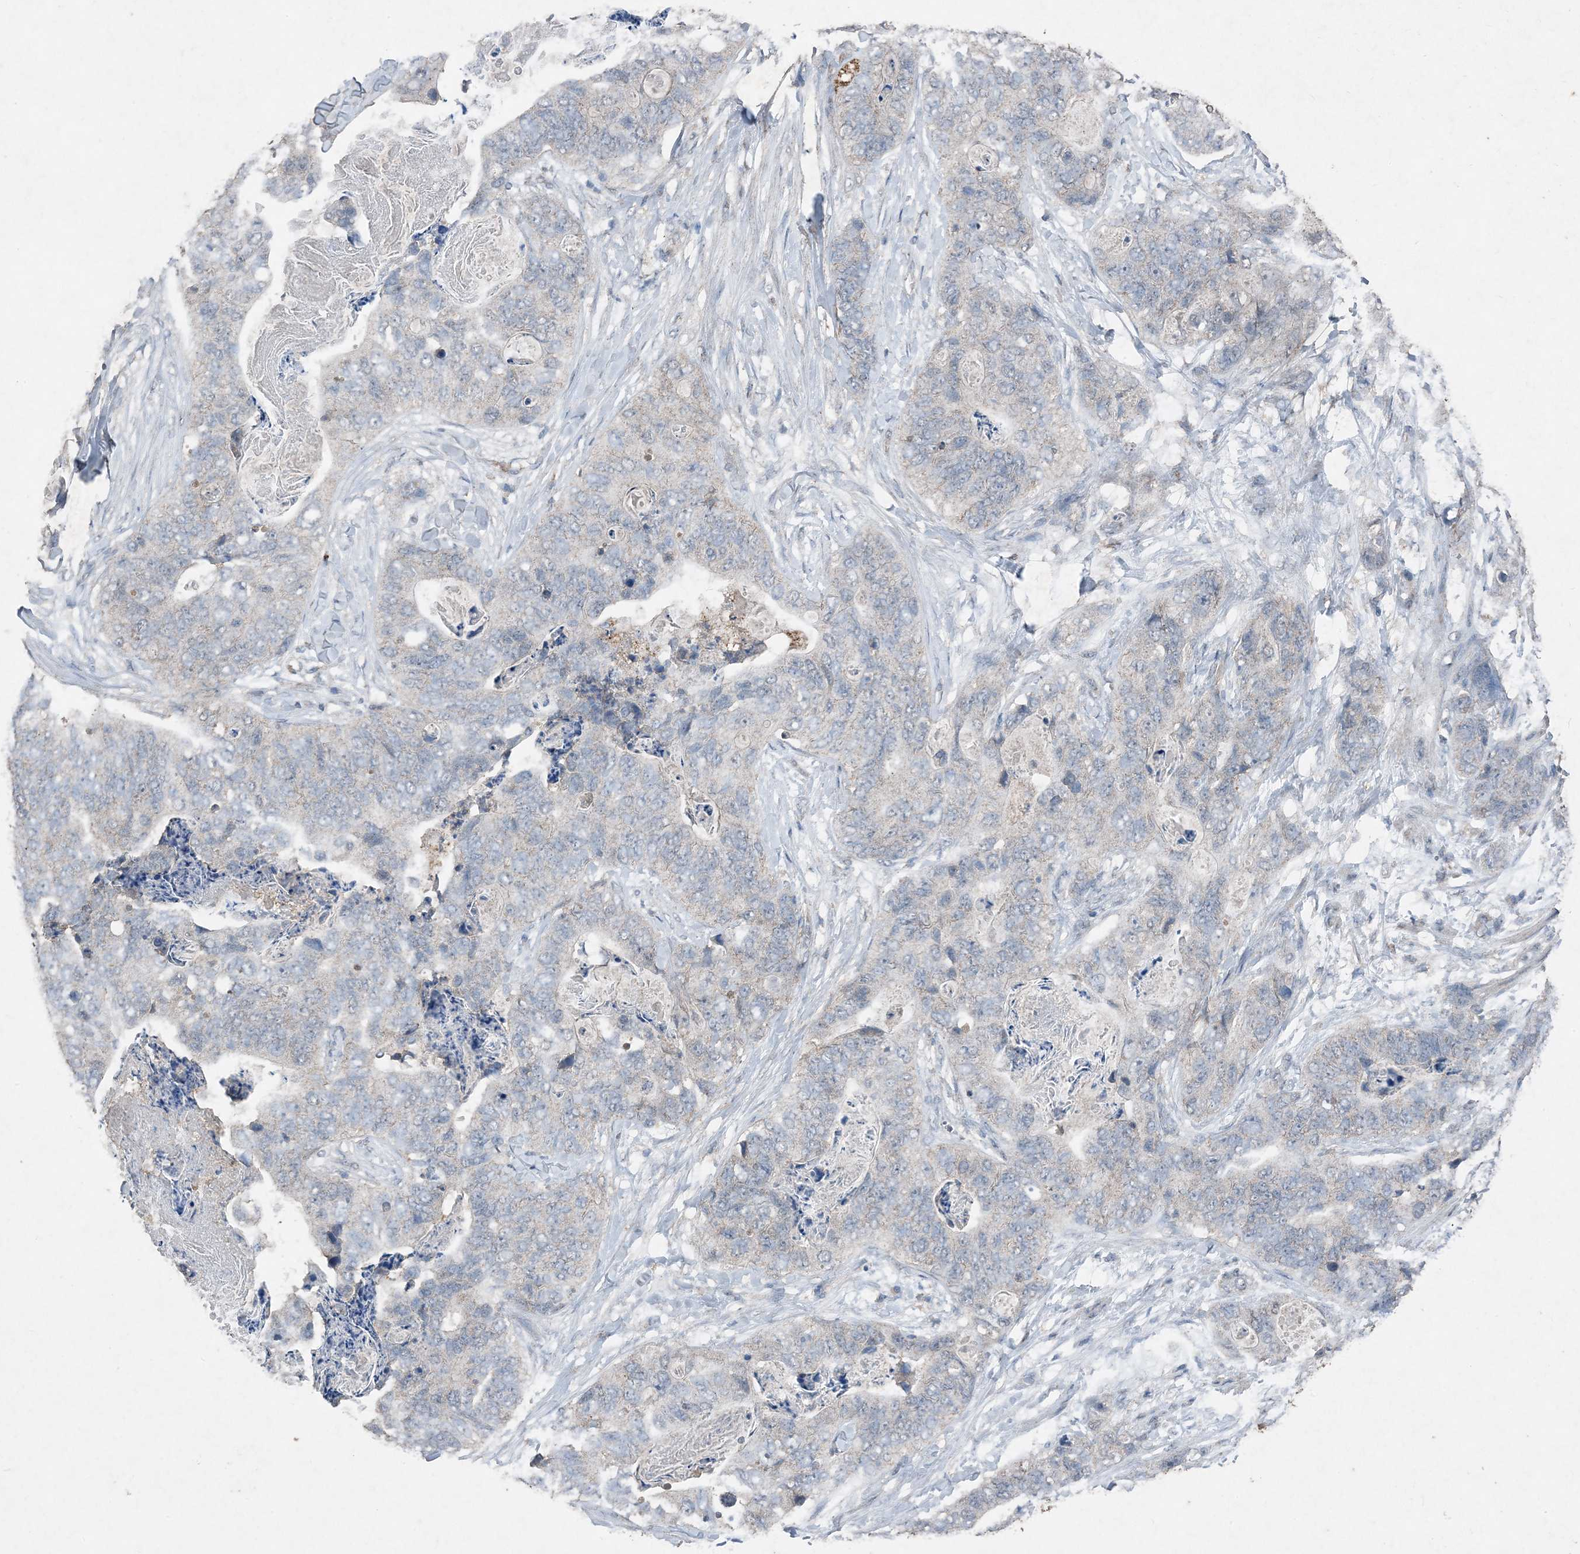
{"staining": {"intensity": "negative", "quantity": "none", "location": "none"}, "tissue": "stomach cancer", "cell_type": "Tumor cells", "image_type": "cancer", "snomed": [{"axis": "morphology", "description": "Adenocarcinoma, NOS"}, {"axis": "topography", "description": "Stomach"}], "caption": "Tumor cells show no significant protein staining in stomach cancer (adenocarcinoma).", "gene": "FCN3", "patient": {"sex": "female", "age": 89}}